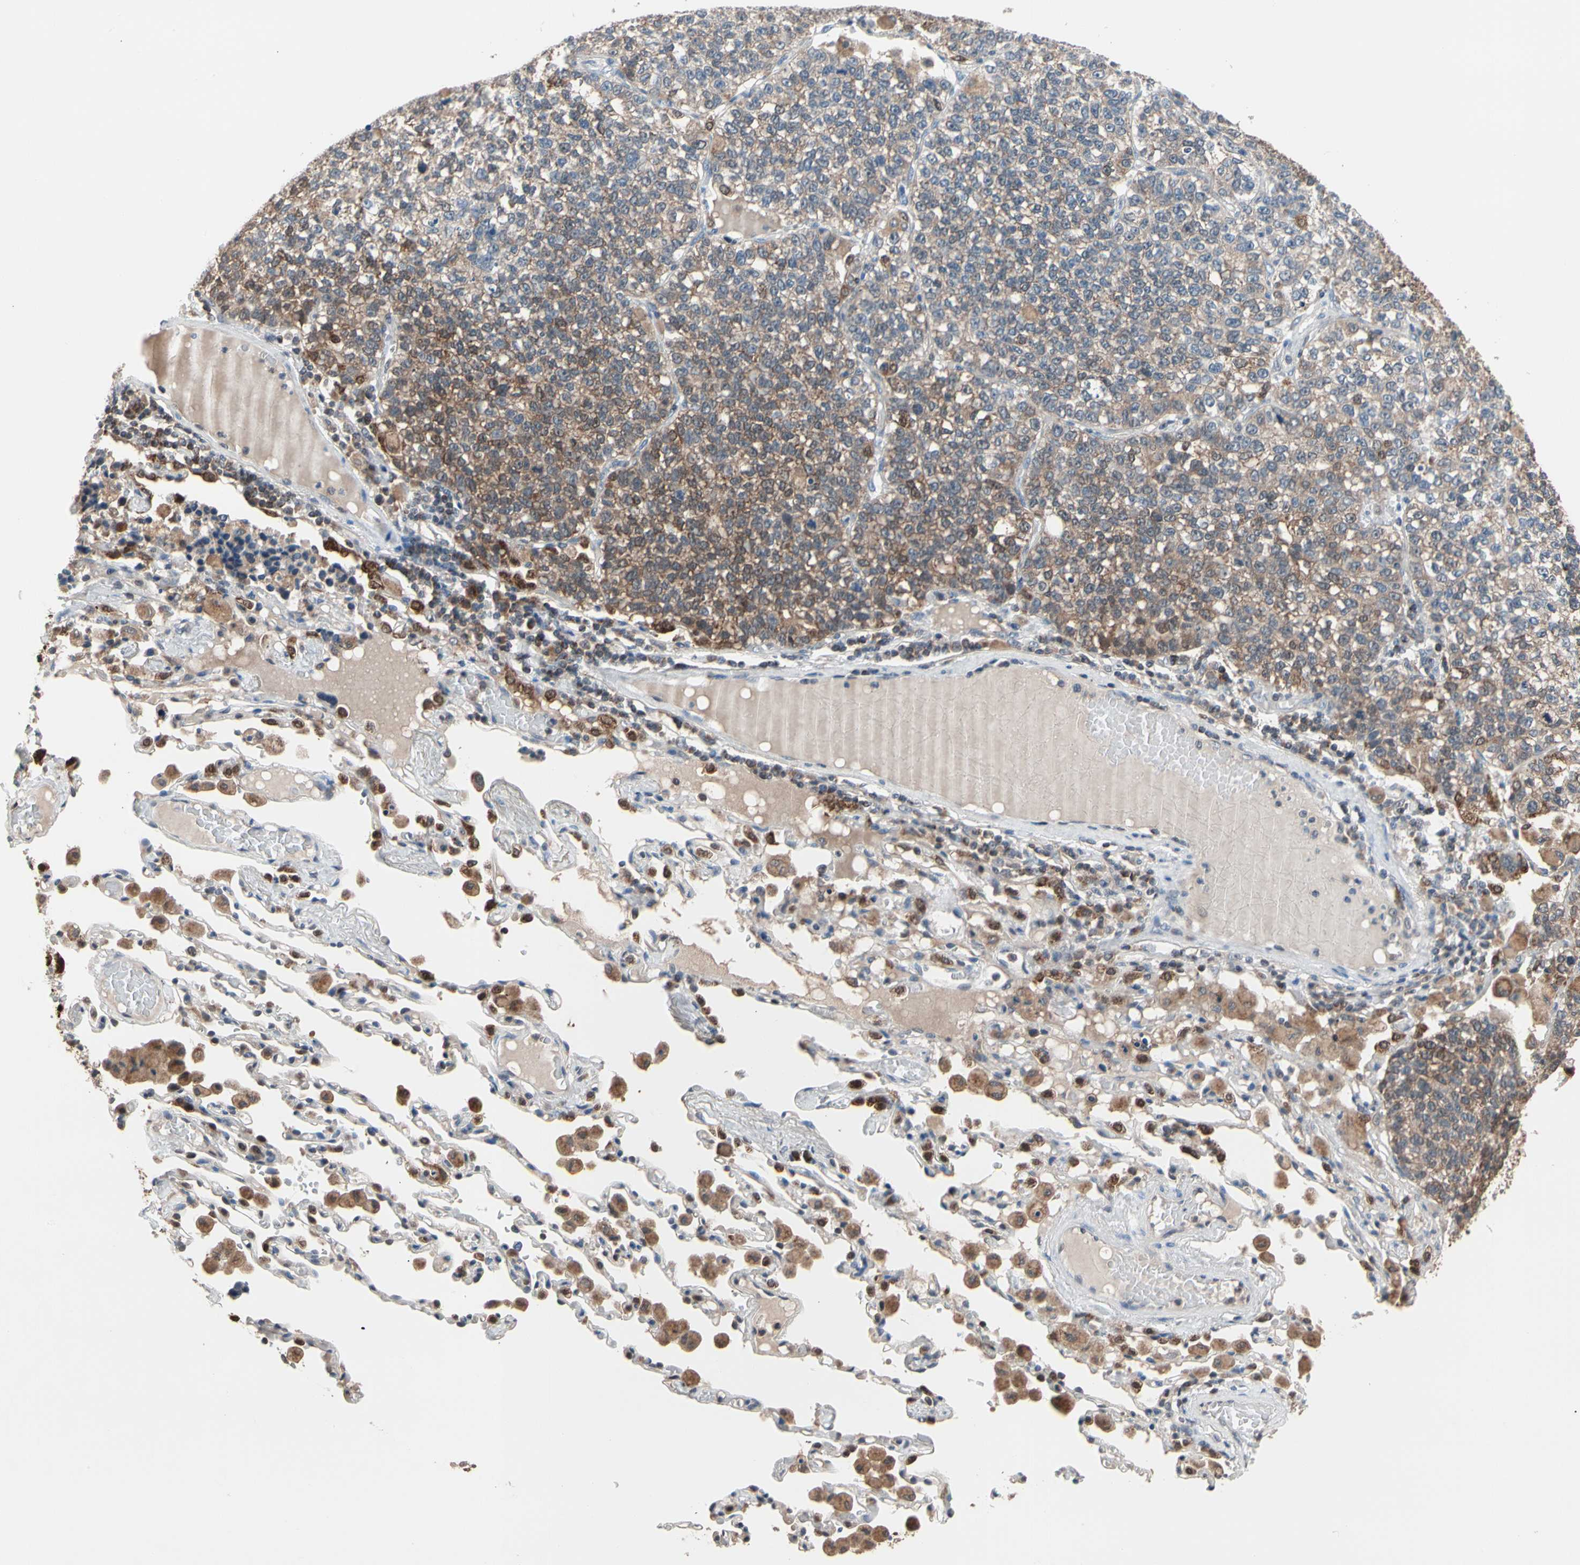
{"staining": {"intensity": "moderate", "quantity": "25%-75%", "location": "cytoplasmic/membranous"}, "tissue": "lung cancer", "cell_type": "Tumor cells", "image_type": "cancer", "snomed": [{"axis": "morphology", "description": "Adenocarcinoma, NOS"}, {"axis": "topography", "description": "Lung"}], "caption": "This micrograph displays immunohistochemistry (IHC) staining of adenocarcinoma (lung), with medium moderate cytoplasmic/membranous staining in about 25%-75% of tumor cells.", "gene": "MTHFS", "patient": {"sex": "male", "age": 49}}